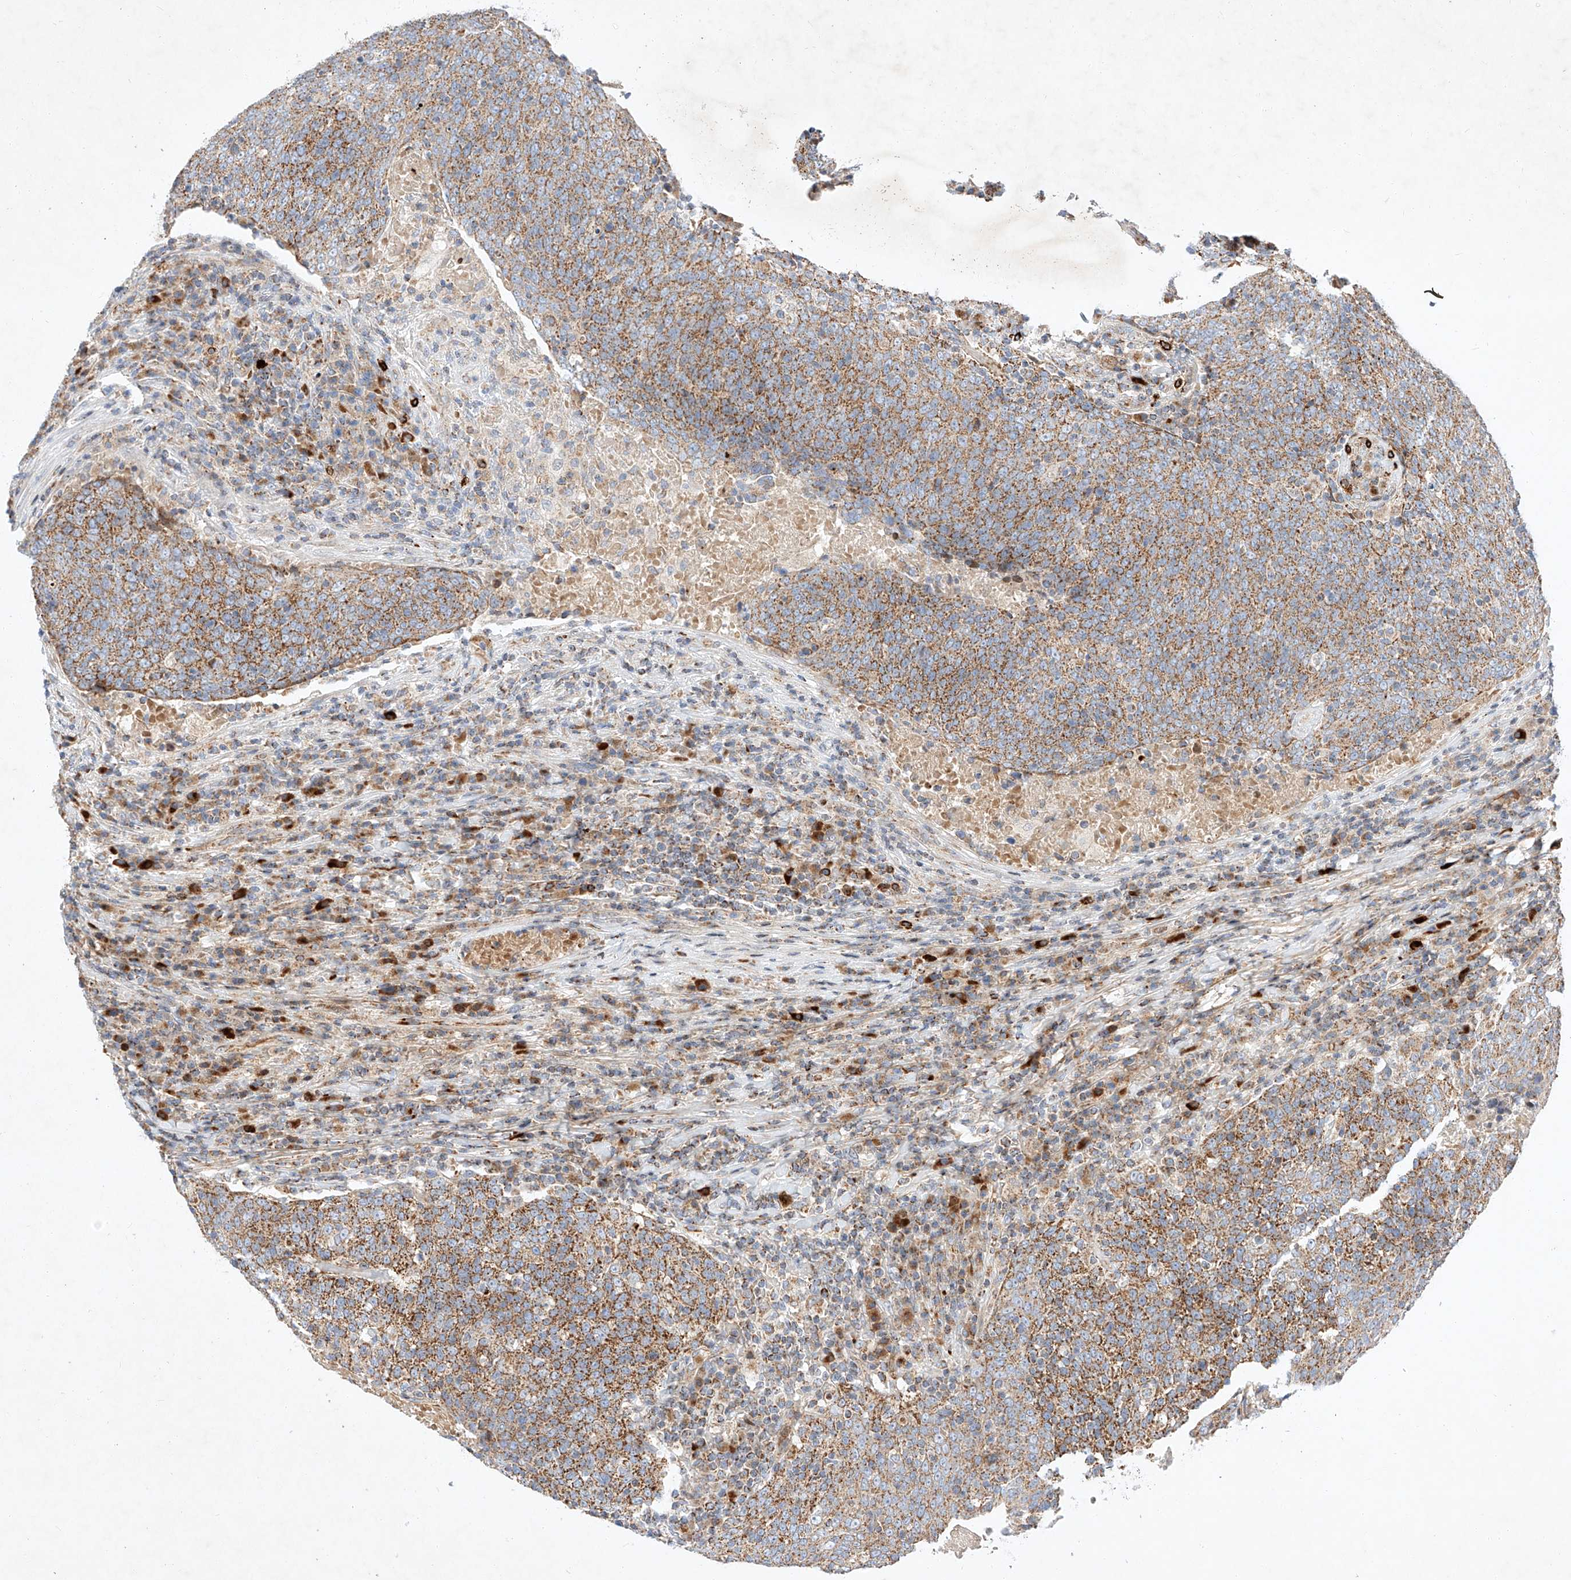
{"staining": {"intensity": "moderate", "quantity": ">75%", "location": "cytoplasmic/membranous"}, "tissue": "head and neck cancer", "cell_type": "Tumor cells", "image_type": "cancer", "snomed": [{"axis": "morphology", "description": "Squamous cell carcinoma, NOS"}, {"axis": "morphology", "description": "Squamous cell carcinoma, metastatic, NOS"}, {"axis": "topography", "description": "Lymph node"}, {"axis": "topography", "description": "Head-Neck"}], "caption": "A high-resolution histopathology image shows IHC staining of head and neck metastatic squamous cell carcinoma, which demonstrates moderate cytoplasmic/membranous staining in about >75% of tumor cells. The protein of interest is shown in brown color, while the nuclei are stained blue.", "gene": "OSGEPL1", "patient": {"sex": "male", "age": 62}}